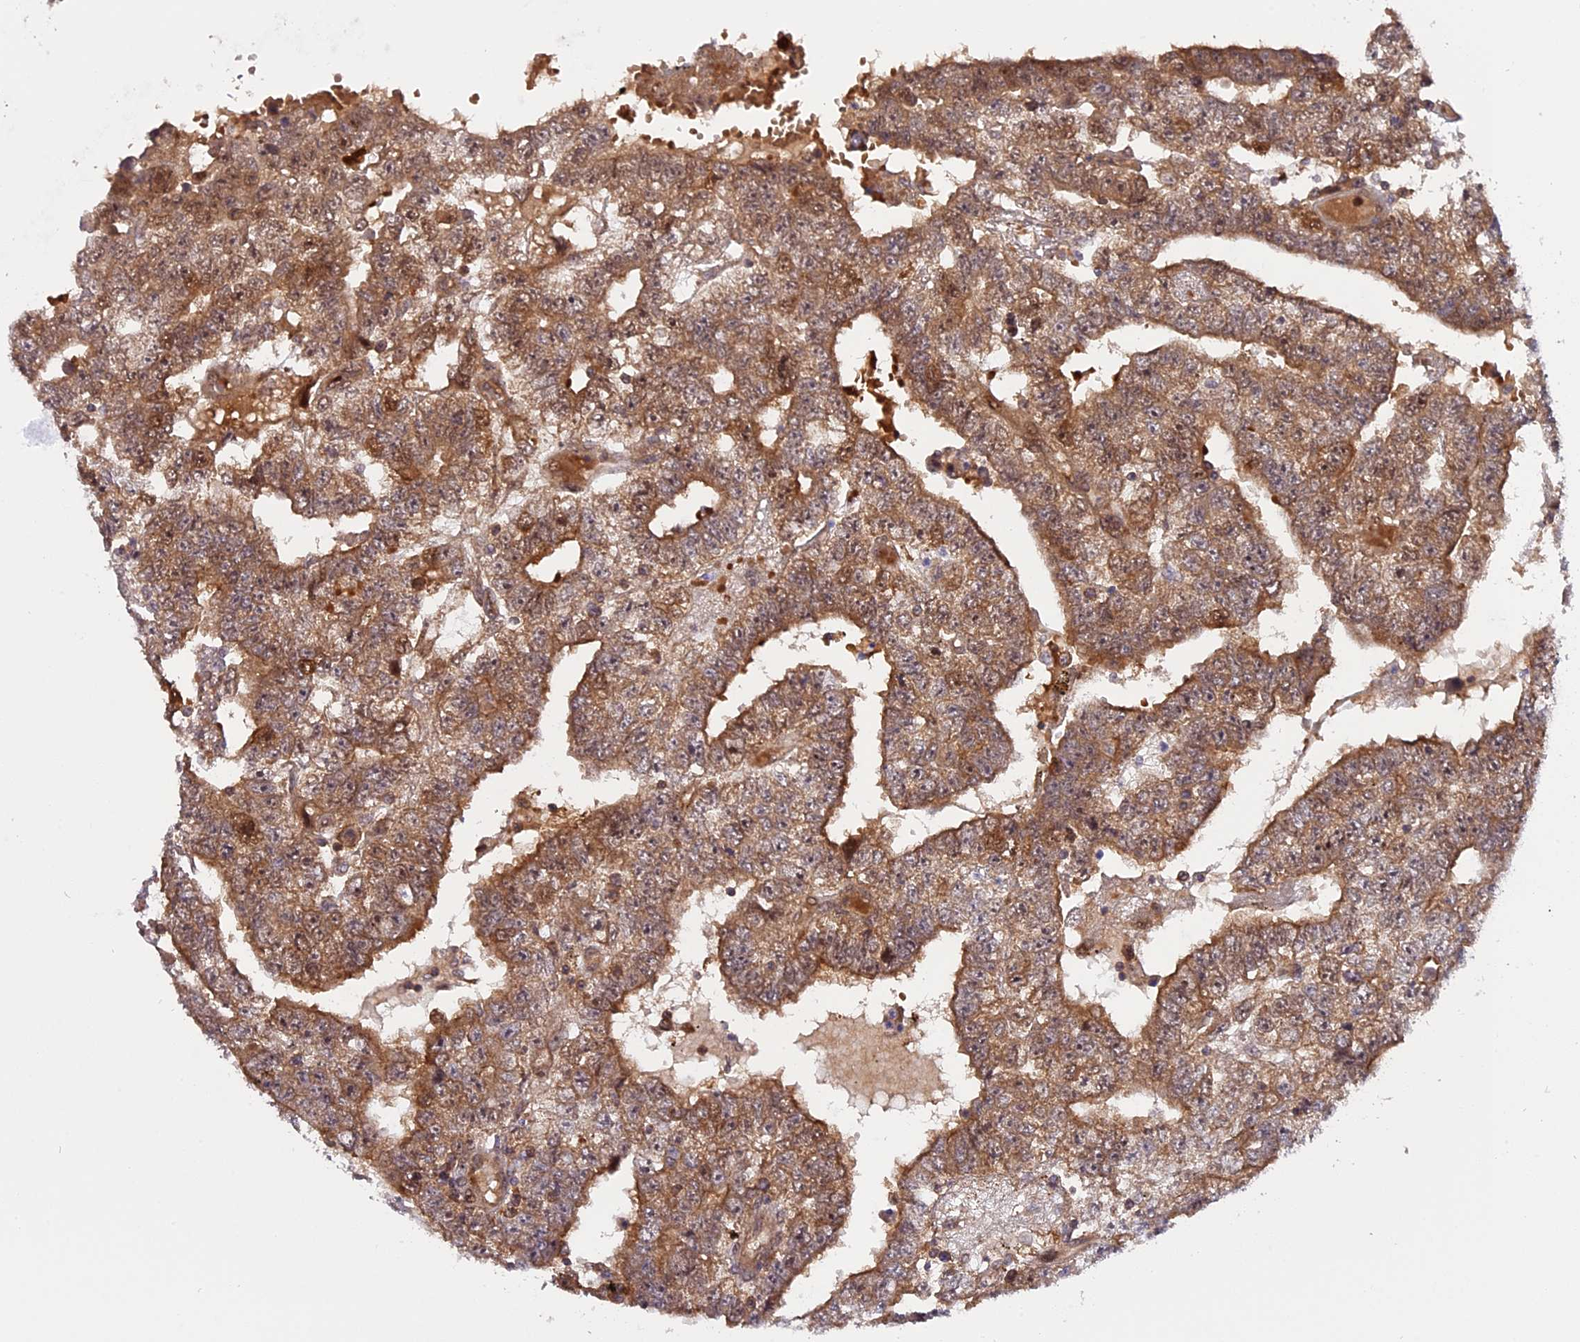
{"staining": {"intensity": "moderate", "quantity": ">75%", "location": "cytoplasmic/membranous,nuclear"}, "tissue": "testis cancer", "cell_type": "Tumor cells", "image_type": "cancer", "snomed": [{"axis": "morphology", "description": "Carcinoma, Embryonal, NOS"}, {"axis": "topography", "description": "Testis"}], "caption": "Tumor cells exhibit moderate cytoplasmic/membranous and nuclear expression in approximately >75% of cells in testis cancer.", "gene": "ZNF428", "patient": {"sex": "male", "age": 25}}